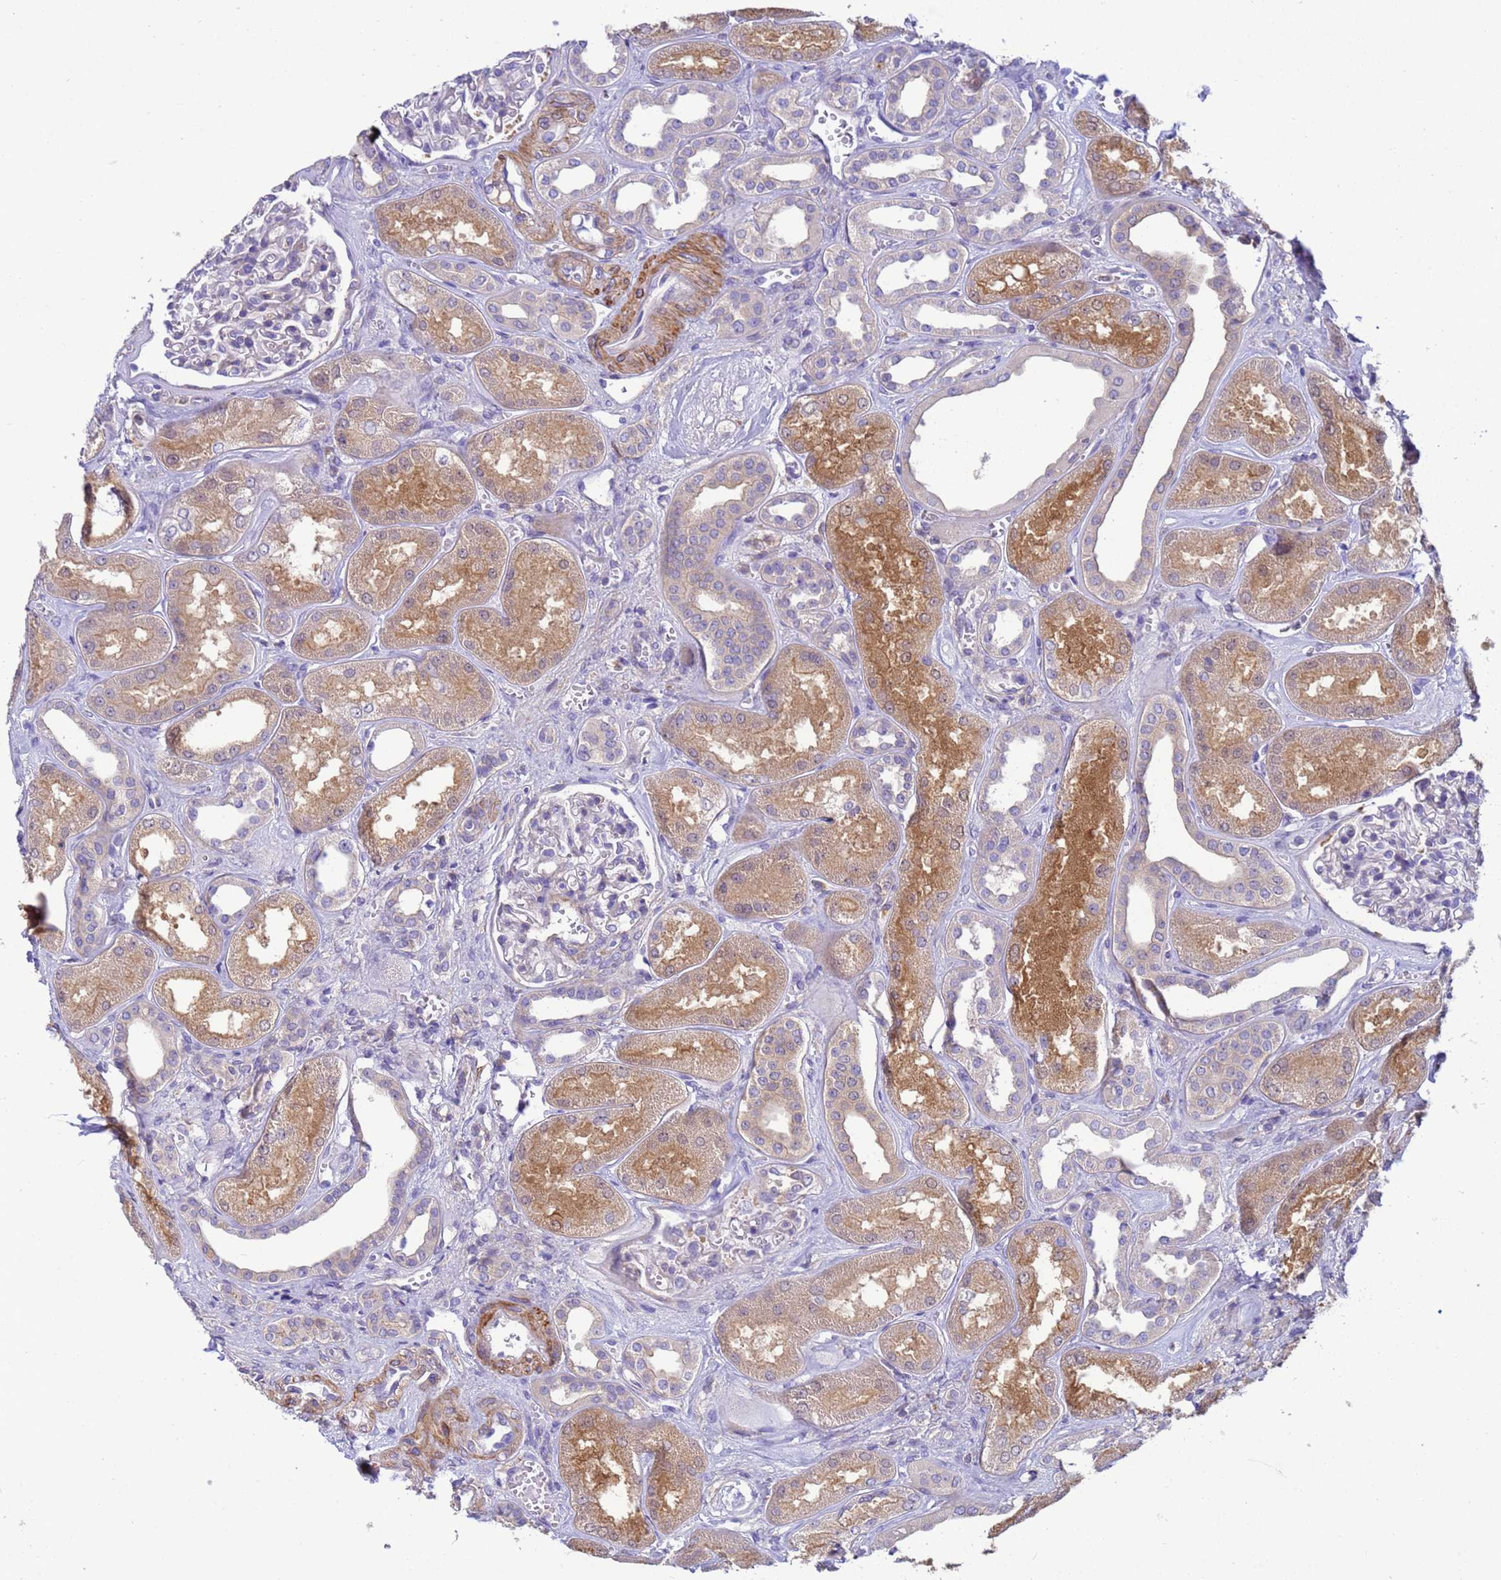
{"staining": {"intensity": "negative", "quantity": "none", "location": "none"}, "tissue": "kidney", "cell_type": "Cells in glomeruli", "image_type": "normal", "snomed": [{"axis": "morphology", "description": "Normal tissue, NOS"}, {"axis": "morphology", "description": "Adenocarcinoma, NOS"}, {"axis": "topography", "description": "Kidney"}], "caption": "The histopathology image displays no staining of cells in glomeruli in benign kidney. (Brightfield microscopy of DAB immunohistochemistry (IHC) at high magnification).", "gene": "KLHL13", "patient": {"sex": "female", "age": 68}}